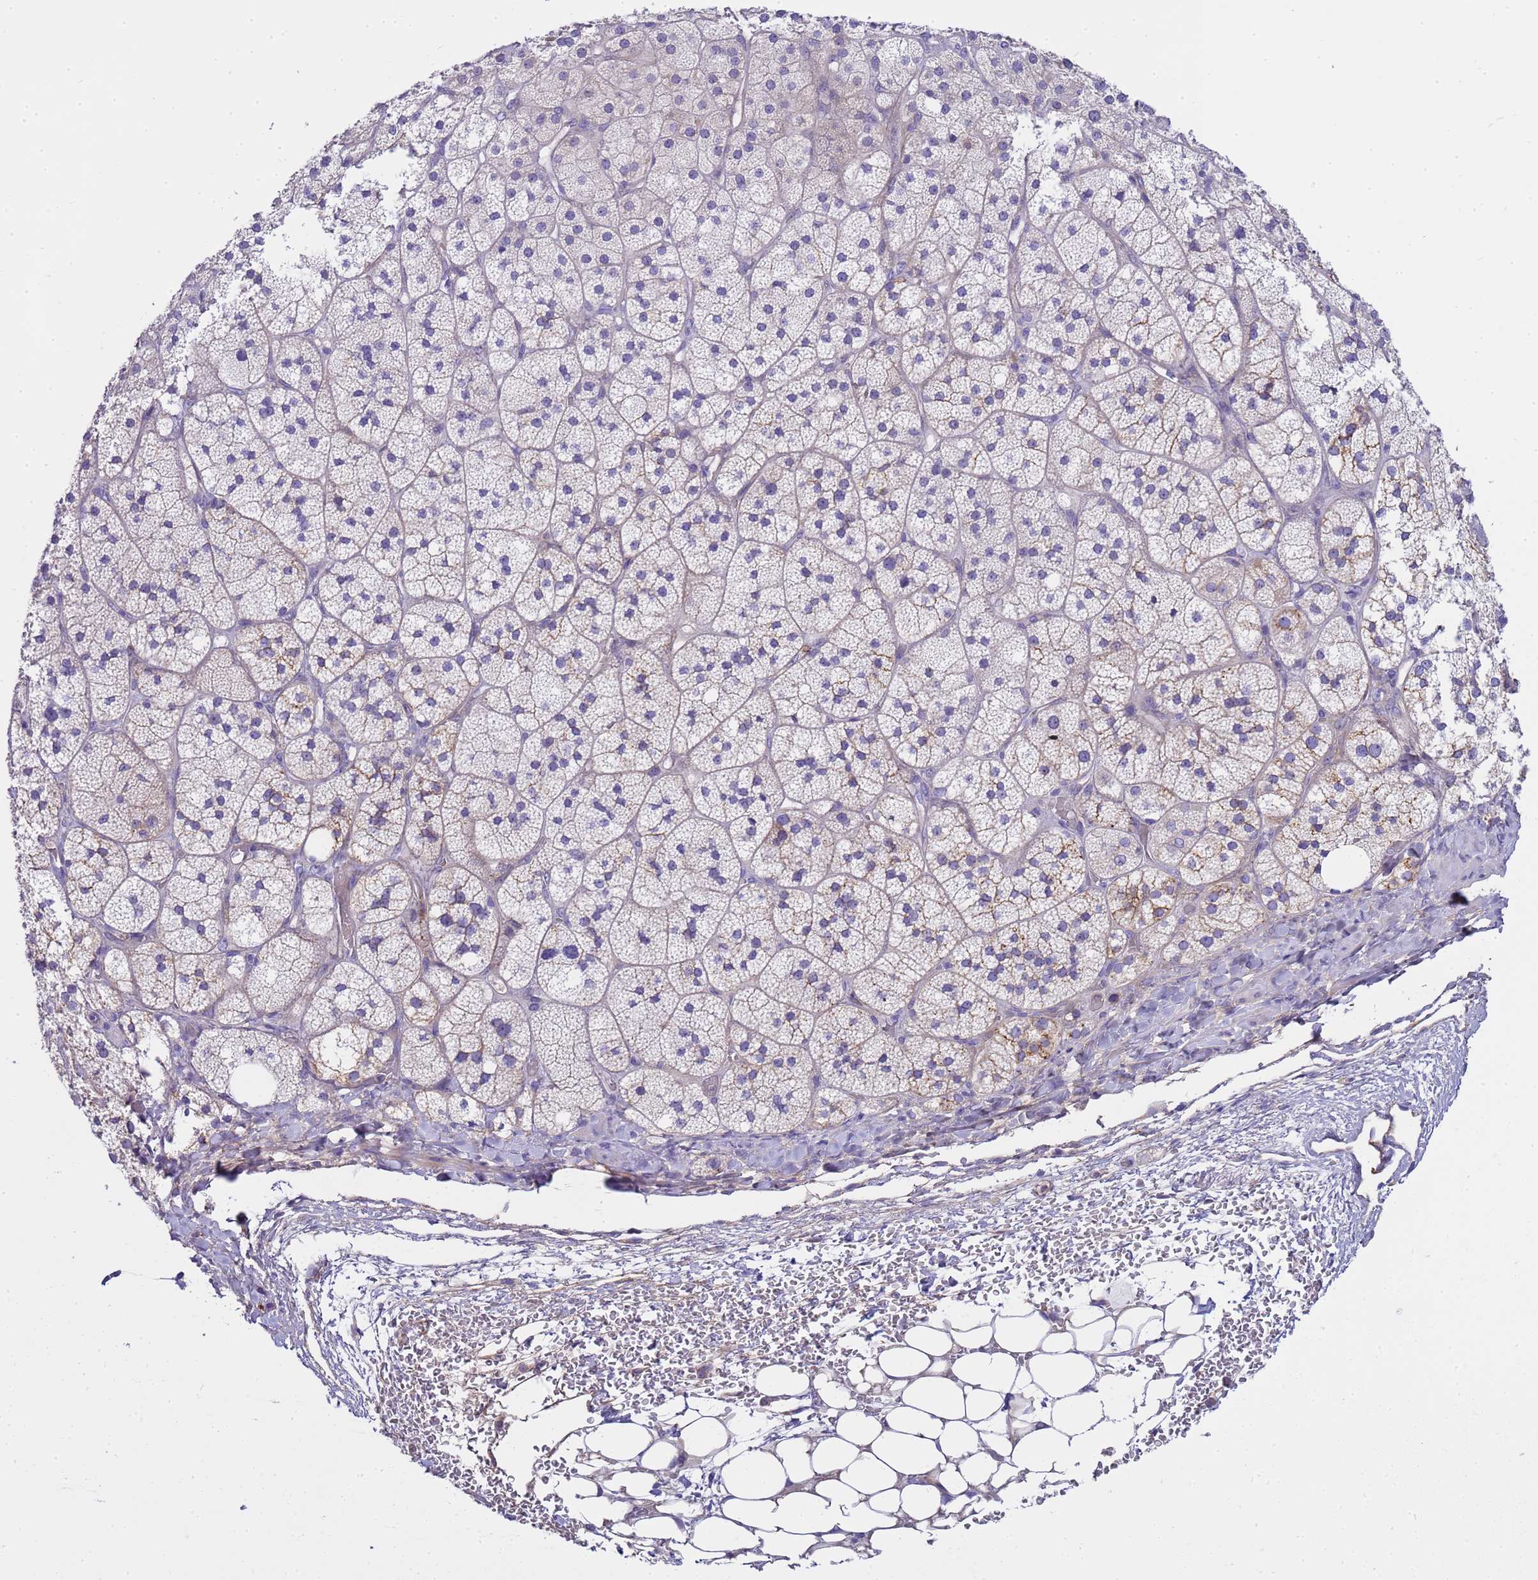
{"staining": {"intensity": "weak", "quantity": "<25%", "location": "cytoplasmic/membranous"}, "tissue": "adrenal gland", "cell_type": "Glandular cells", "image_type": "normal", "snomed": [{"axis": "morphology", "description": "Normal tissue, NOS"}, {"axis": "topography", "description": "Adrenal gland"}], "caption": "Glandular cells are negative for protein expression in unremarkable human adrenal gland. (DAB immunohistochemistry (IHC) visualized using brightfield microscopy, high magnification).", "gene": "RIPPLY2", "patient": {"sex": "male", "age": 61}}